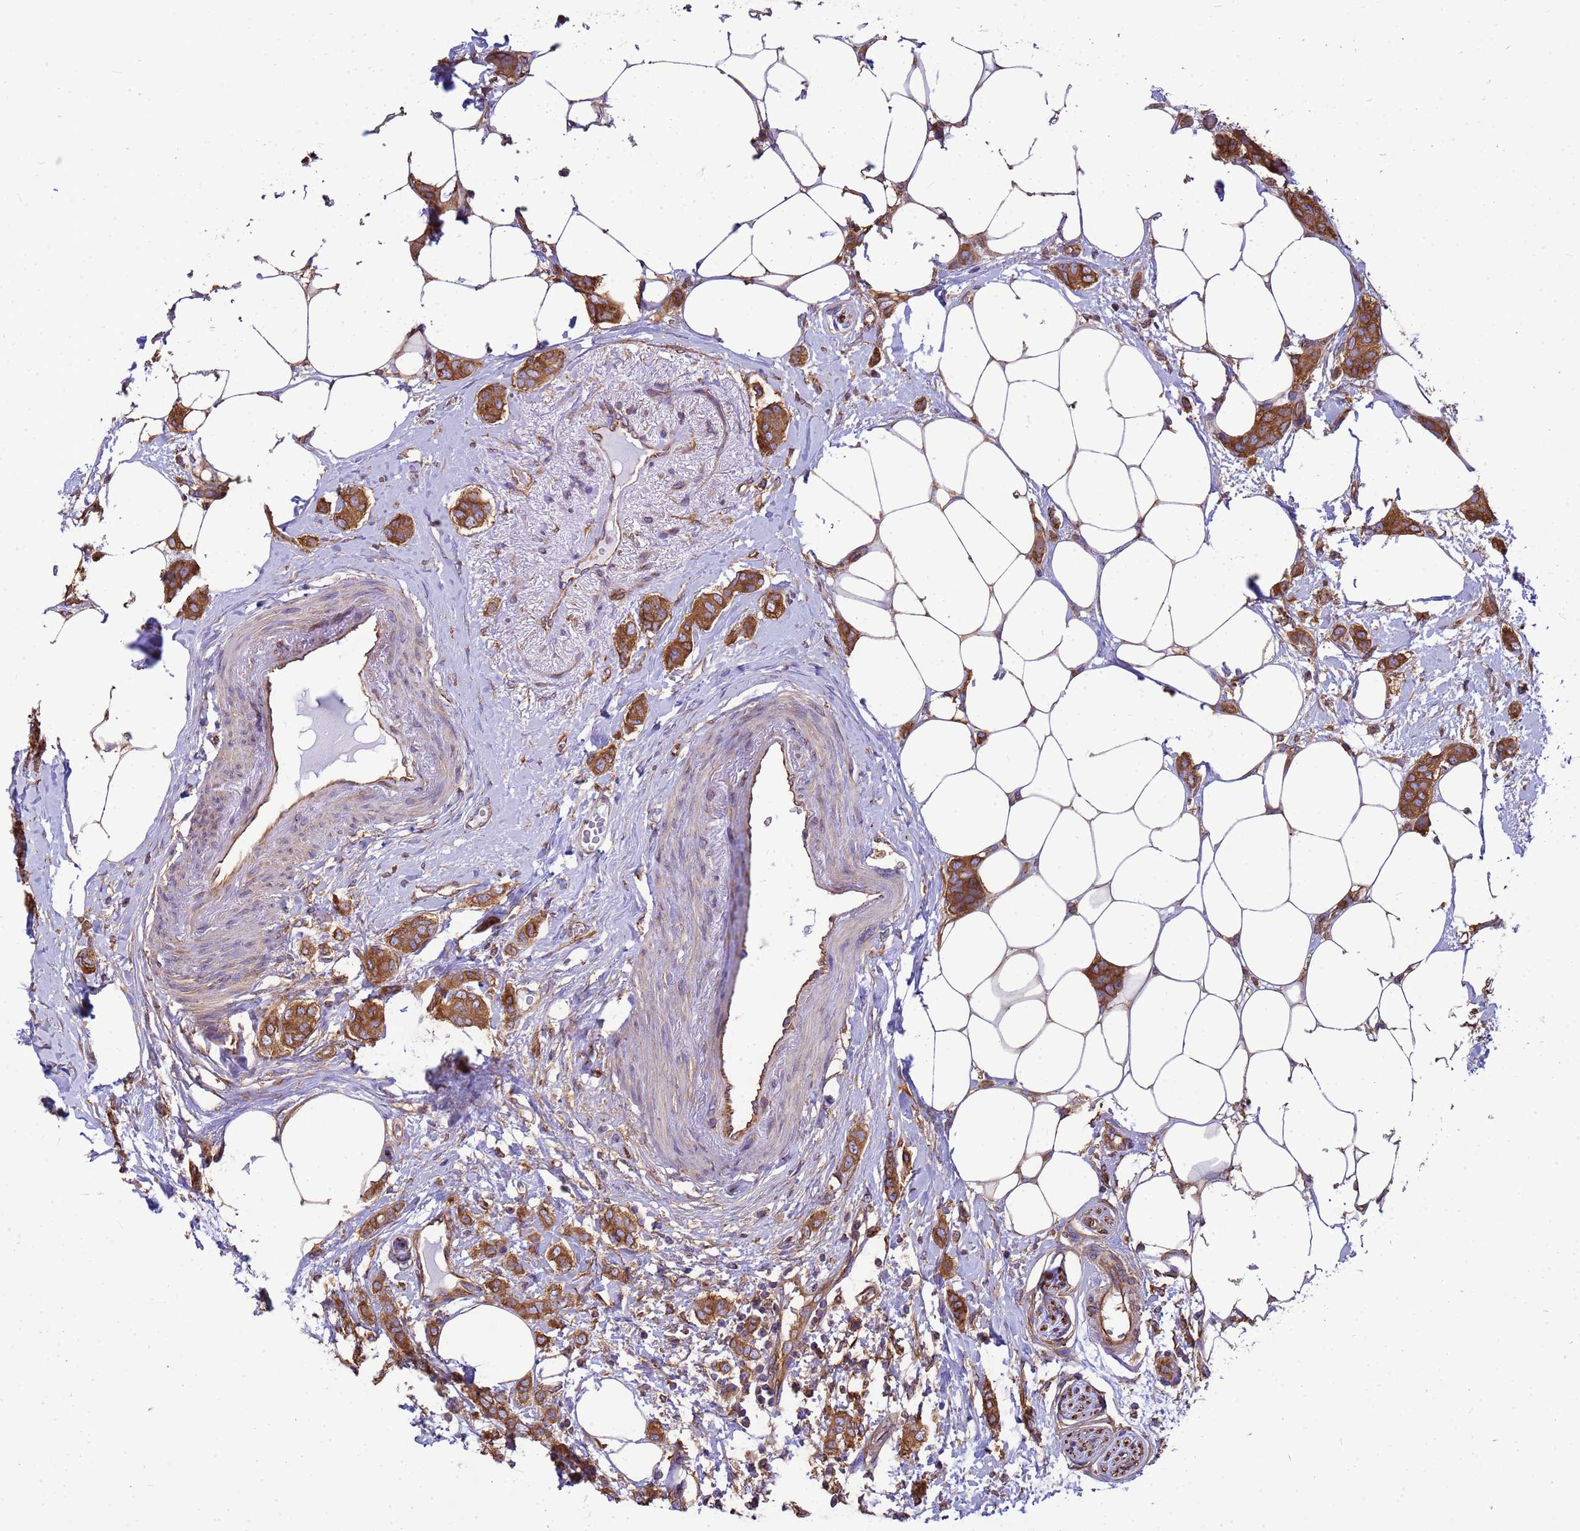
{"staining": {"intensity": "moderate", "quantity": ">75%", "location": "cytoplasmic/membranous"}, "tissue": "breast cancer", "cell_type": "Tumor cells", "image_type": "cancer", "snomed": [{"axis": "morphology", "description": "Duct carcinoma"}, {"axis": "topography", "description": "Breast"}], "caption": "Protein expression analysis of breast cancer (intraductal carcinoma) shows moderate cytoplasmic/membranous positivity in approximately >75% of tumor cells. The staining was performed using DAB (3,3'-diaminobenzidine), with brown indicating positive protein expression. Nuclei are stained blue with hematoxylin.", "gene": "TUBB1", "patient": {"sex": "female", "age": 72}}